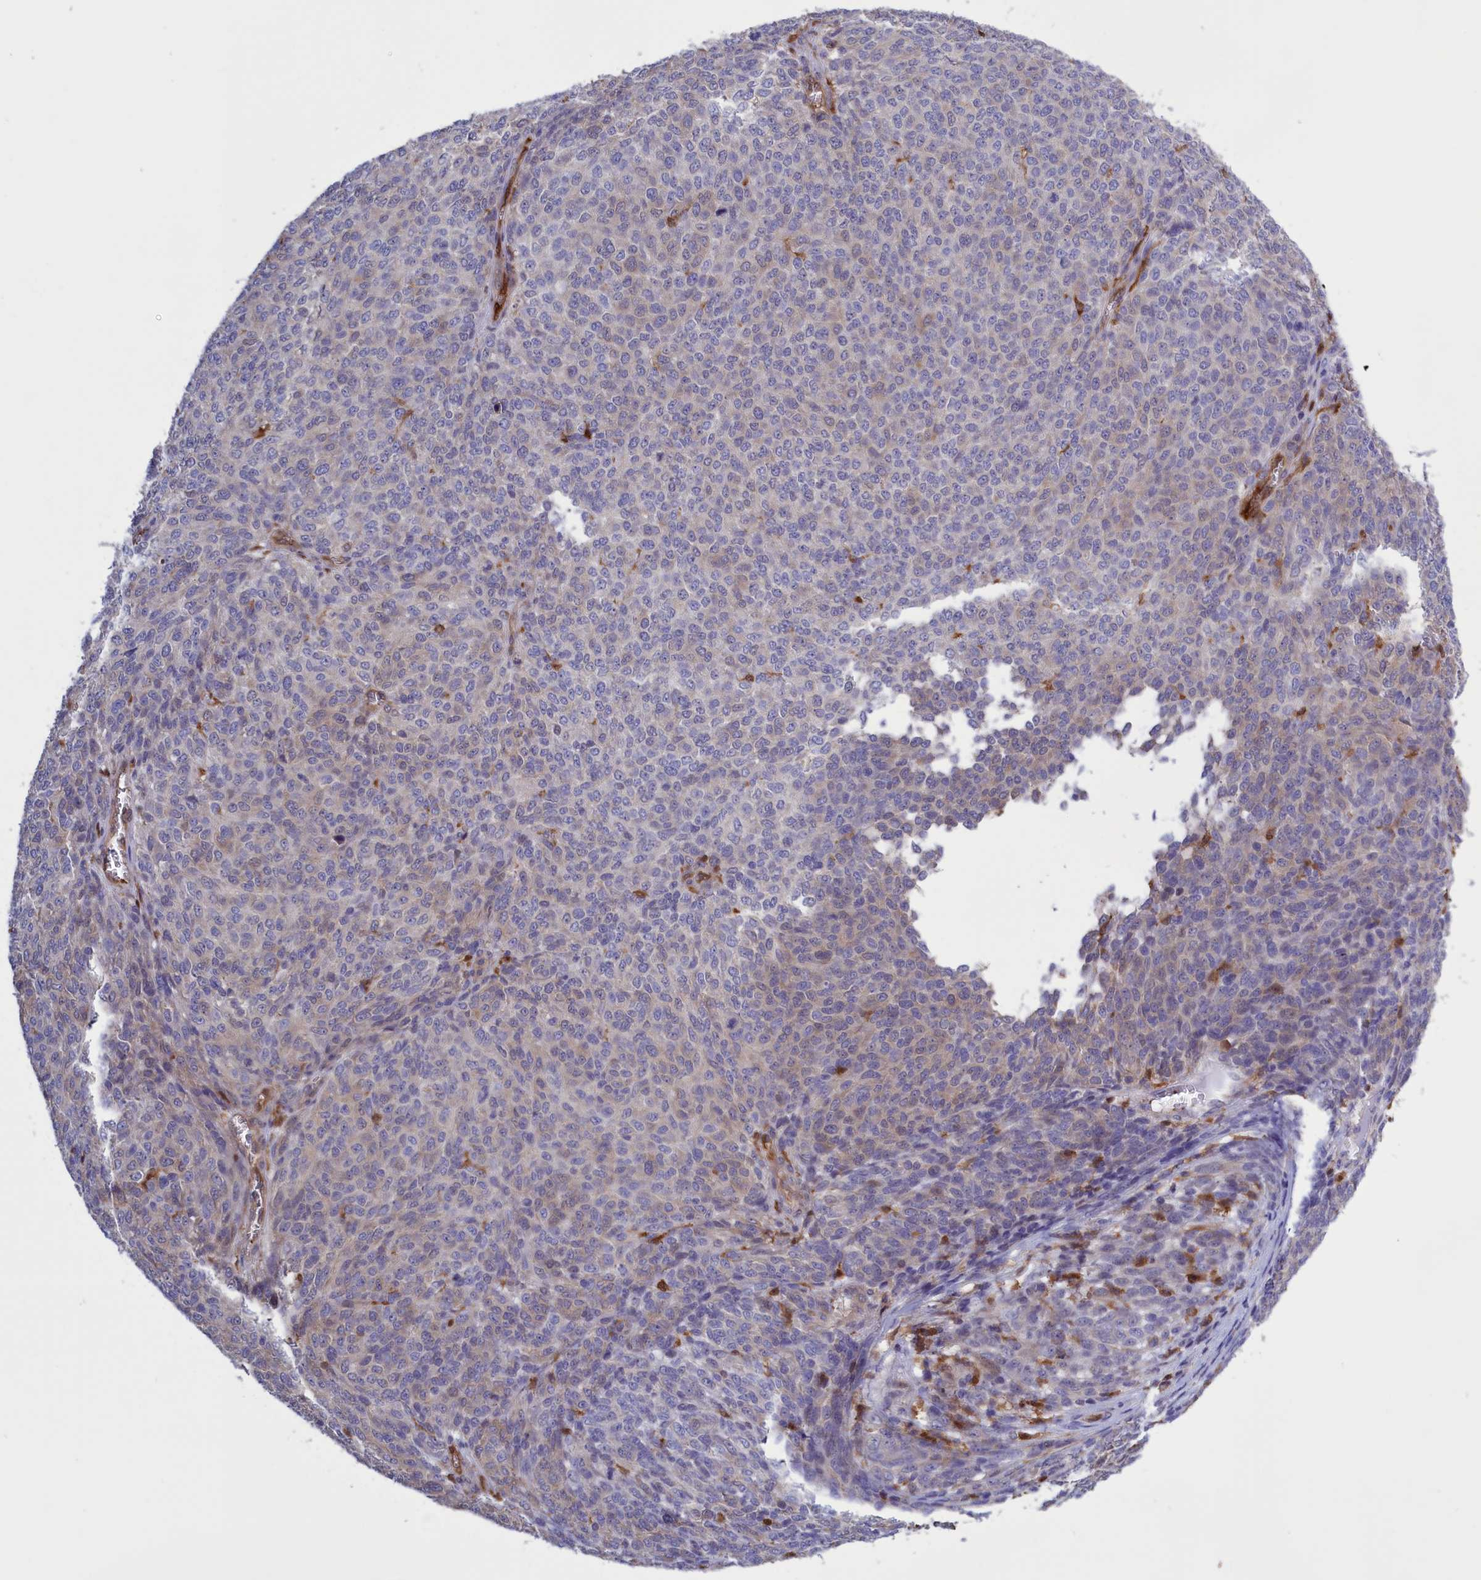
{"staining": {"intensity": "weak", "quantity": "<25%", "location": "cytoplasmic/membranous"}, "tissue": "melanoma", "cell_type": "Tumor cells", "image_type": "cancer", "snomed": [{"axis": "morphology", "description": "Malignant melanoma, NOS"}, {"axis": "topography", "description": "Skin"}], "caption": "An image of human melanoma is negative for staining in tumor cells. Nuclei are stained in blue.", "gene": "ARHGAP18", "patient": {"sex": "male", "age": 49}}